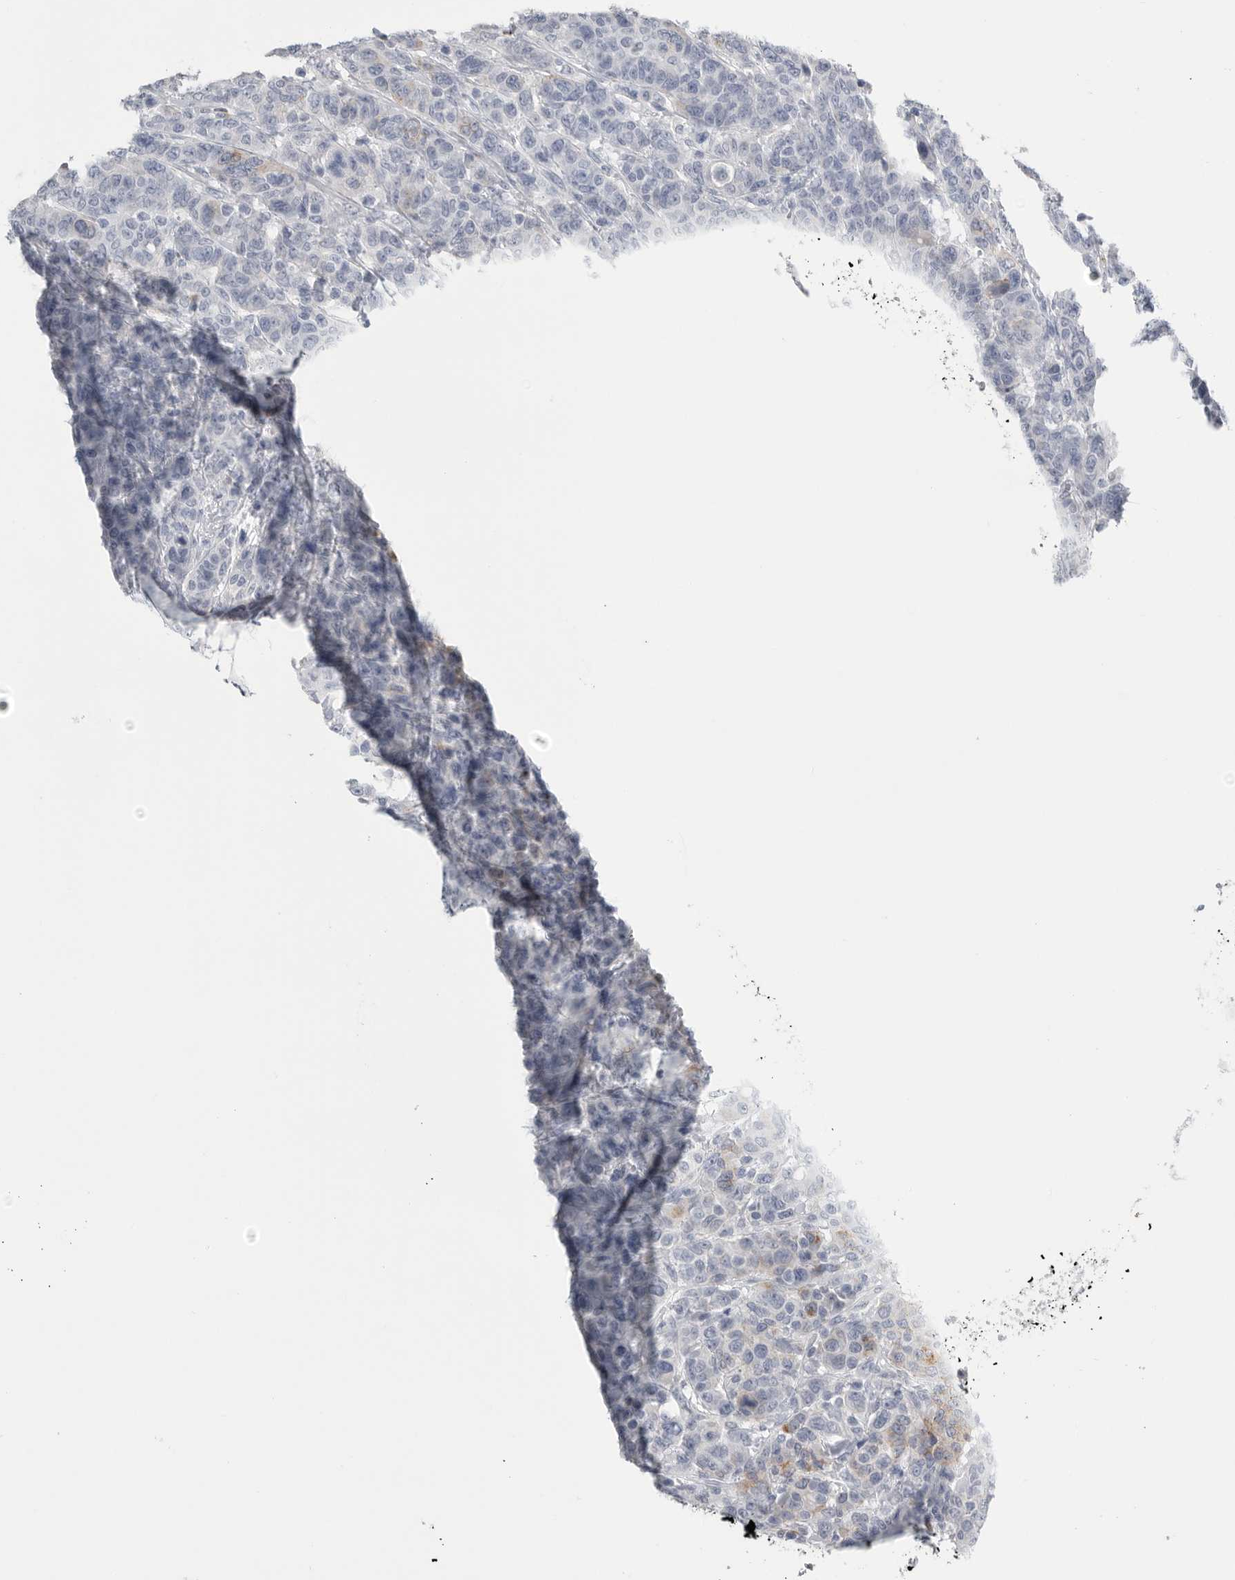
{"staining": {"intensity": "negative", "quantity": "none", "location": "none"}, "tissue": "breast cancer", "cell_type": "Tumor cells", "image_type": "cancer", "snomed": [{"axis": "morphology", "description": "Duct carcinoma"}, {"axis": "topography", "description": "Breast"}], "caption": "A high-resolution photomicrograph shows immunohistochemistry (IHC) staining of breast cancer (invasive ductal carcinoma), which shows no significant expression in tumor cells.", "gene": "TIMP1", "patient": {"sex": "female", "age": 37}}